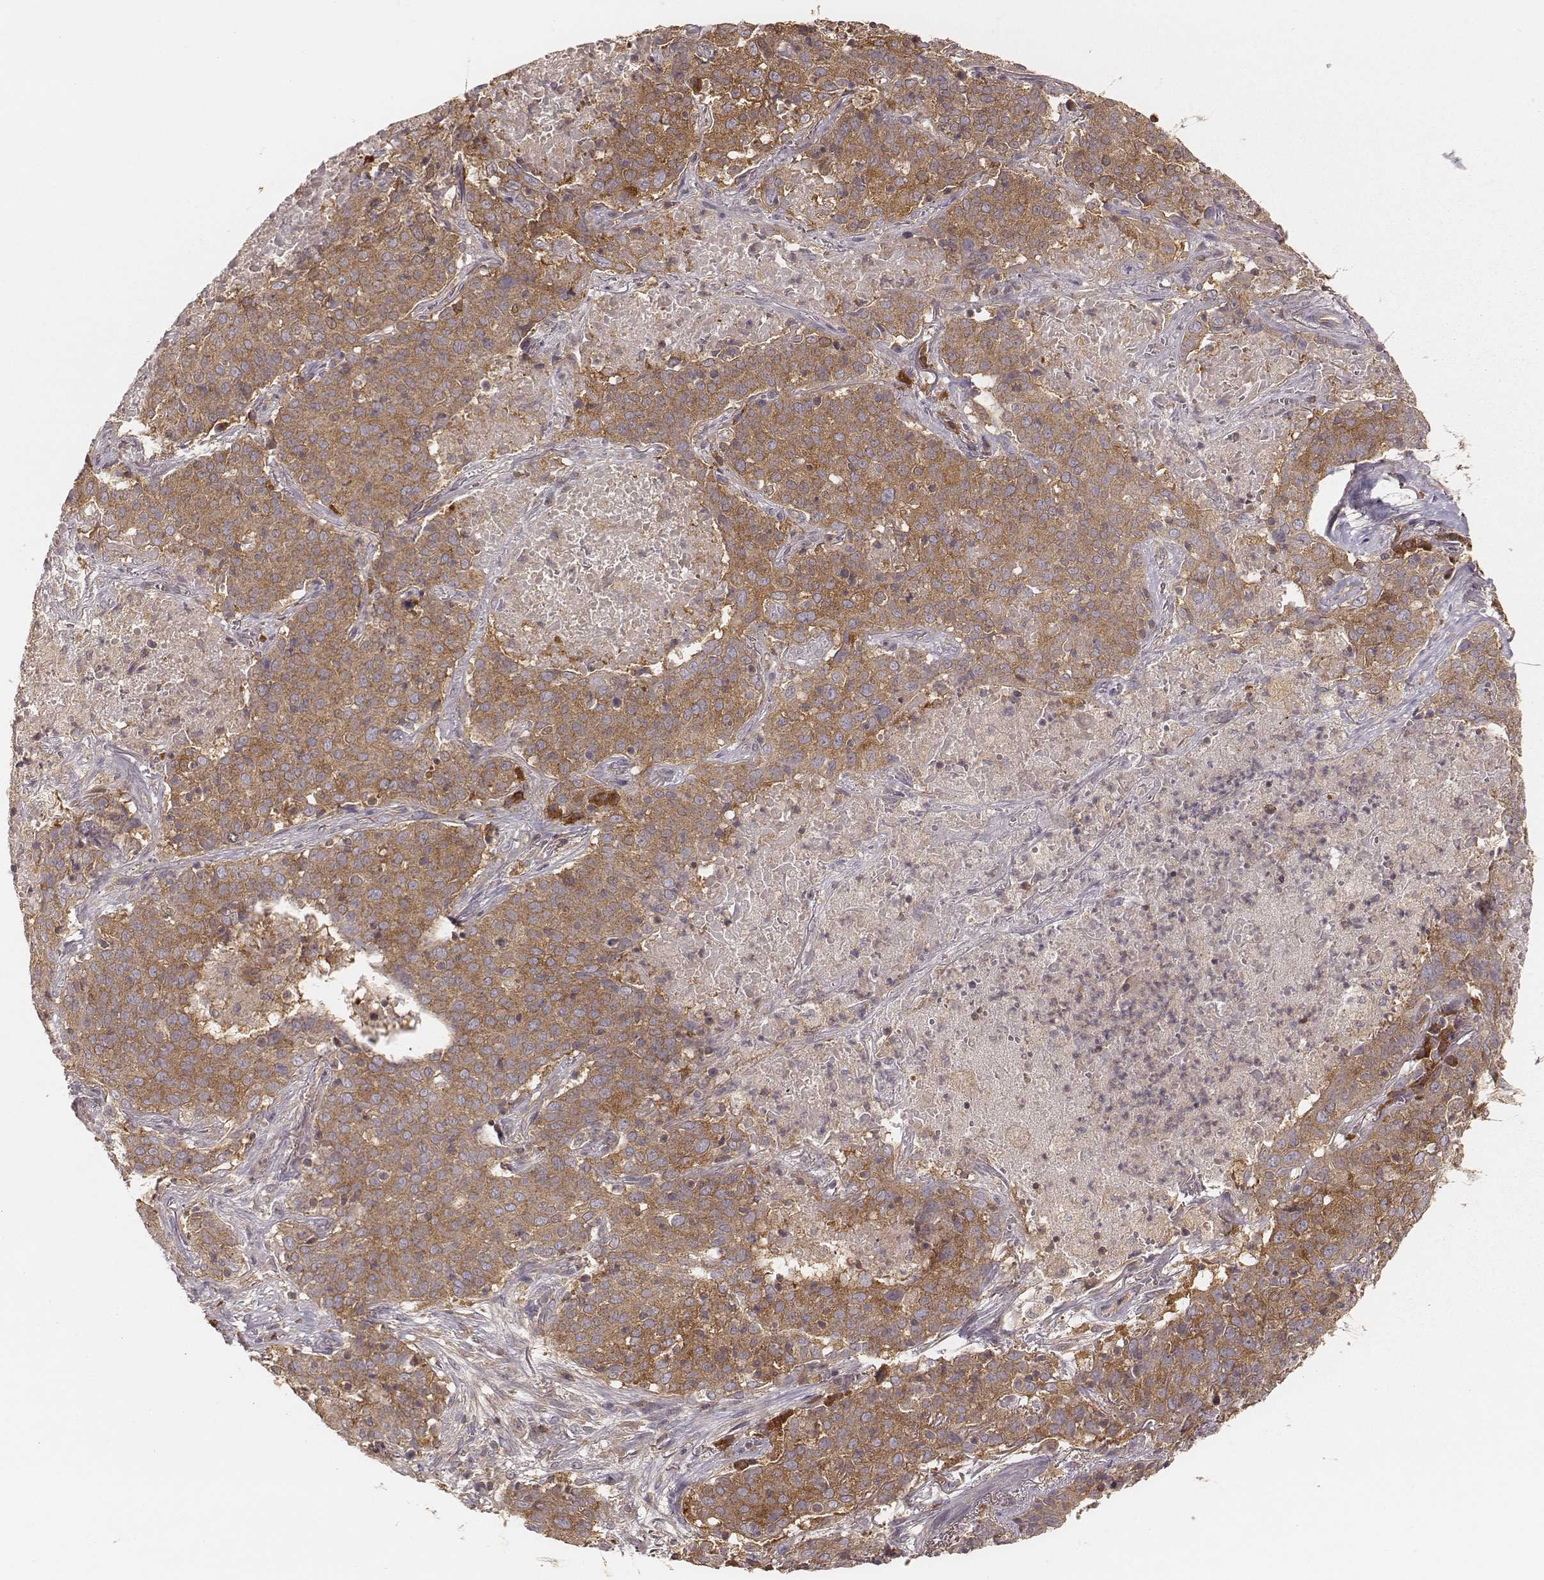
{"staining": {"intensity": "moderate", "quantity": ">75%", "location": "cytoplasmic/membranous"}, "tissue": "lung cancer", "cell_type": "Tumor cells", "image_type": "cancer", "snomed": [{"axis": "morphology", "description": "Squamous cell carcinoma, NOS"}, {"axis": "topography", "description": "Lung"}], "caption": "A micrograph of human lung squamous cell carcinoma stained for a protein exhibits moderate cytoplasmic/membranous brown staining in tumor cells.", "gene": "CARS1", "patient": {"sex": "male", "age": 82}}